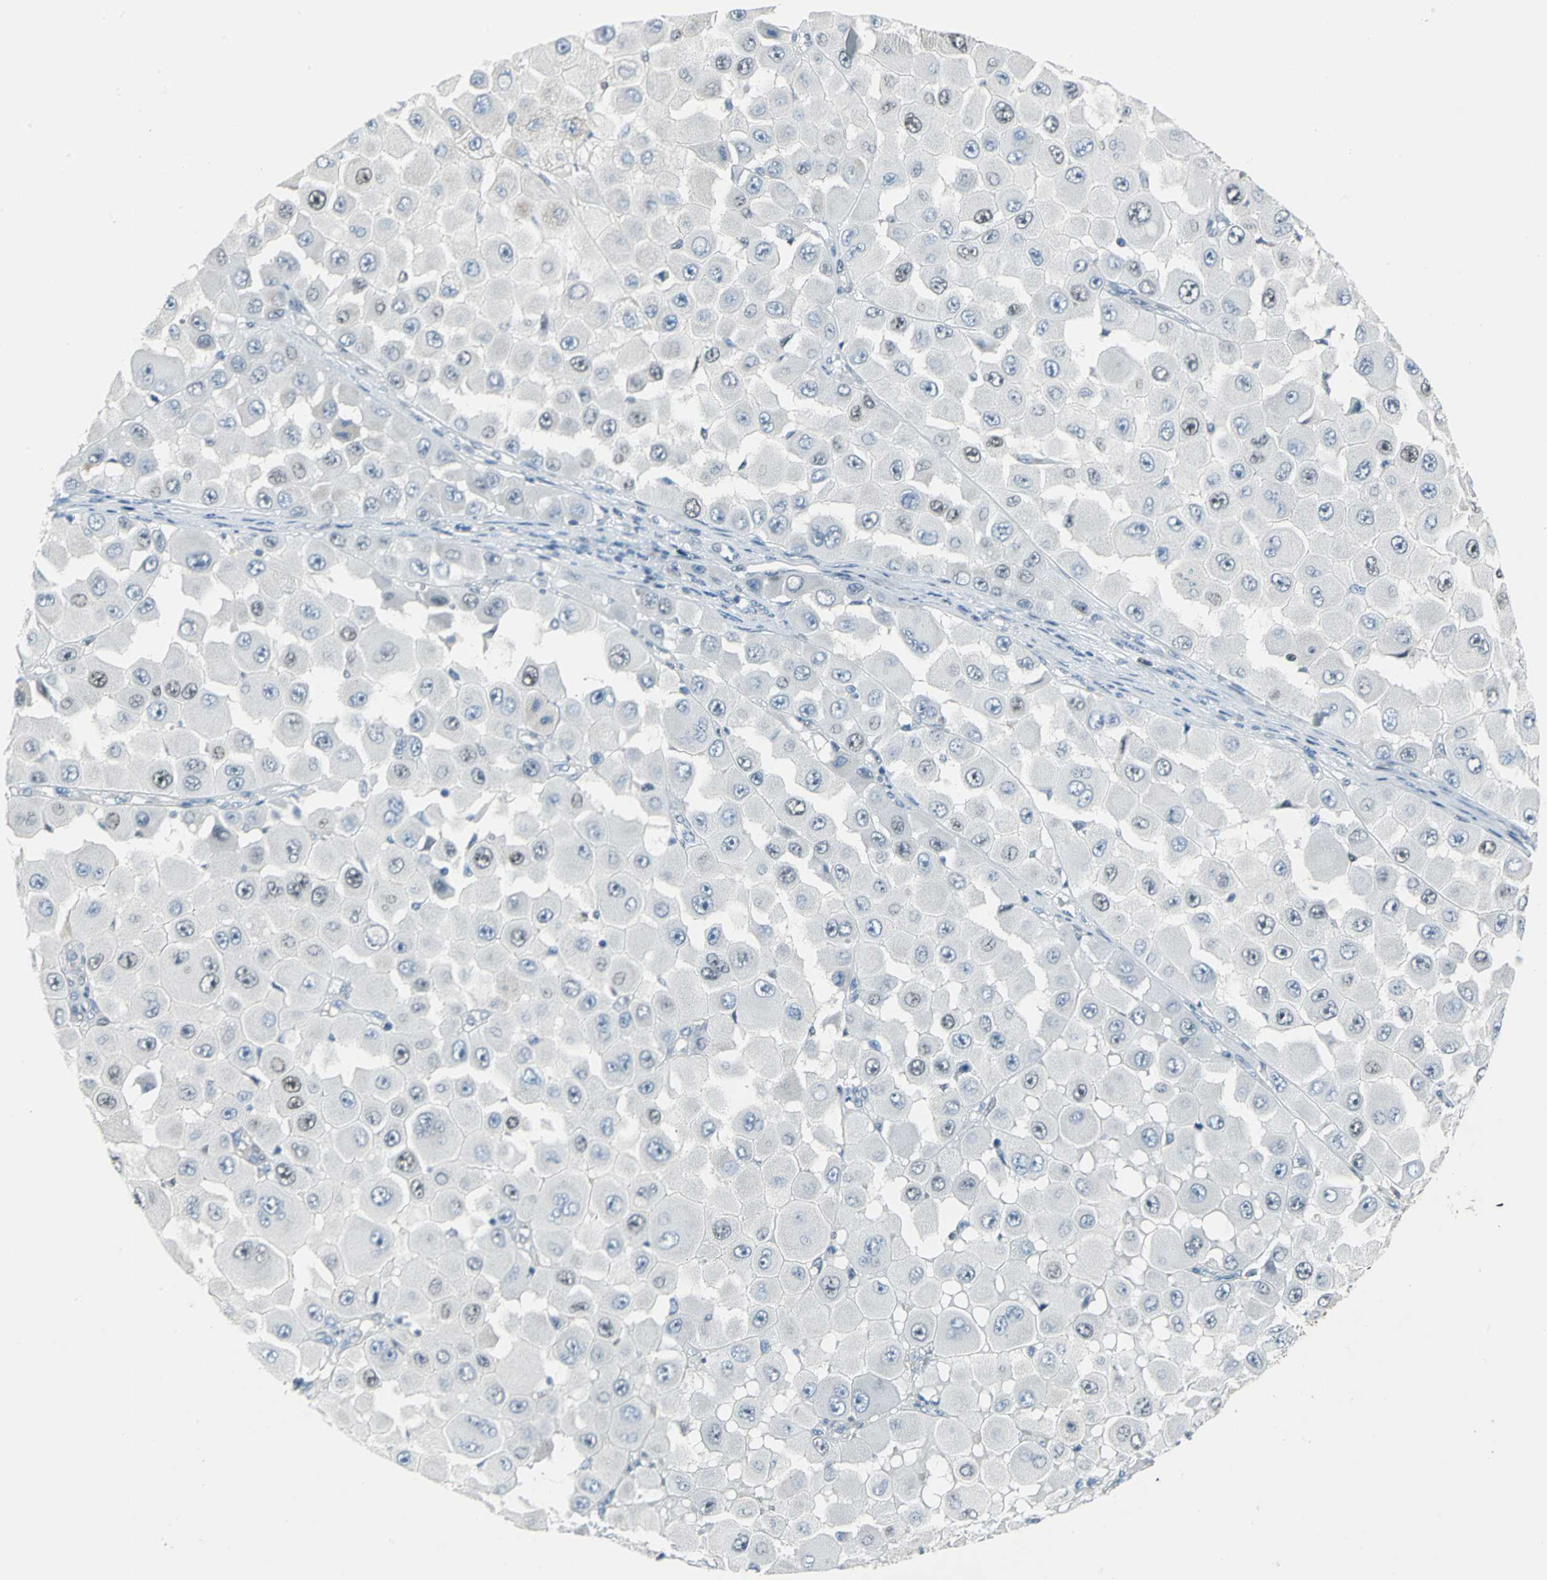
{"staining": {"intensity": "moderate", "quantity": "<25%", "location": "nuclear"}, "tissue": "melanoma", "cell_type": "Tumor cells", "image_type": "cancer", "snomed": [{"axis": "morphology", "description": "Malignant melanoma, NOS"}, {"axis": "topography", "description": "Skin"}], "caption": "Tumor cells reveal low levels of moderate nuclear staining in about <25% of cells in malignant melanoma.", "gene": "MCM3", "patient": {"sex": "female", "age": 81}}